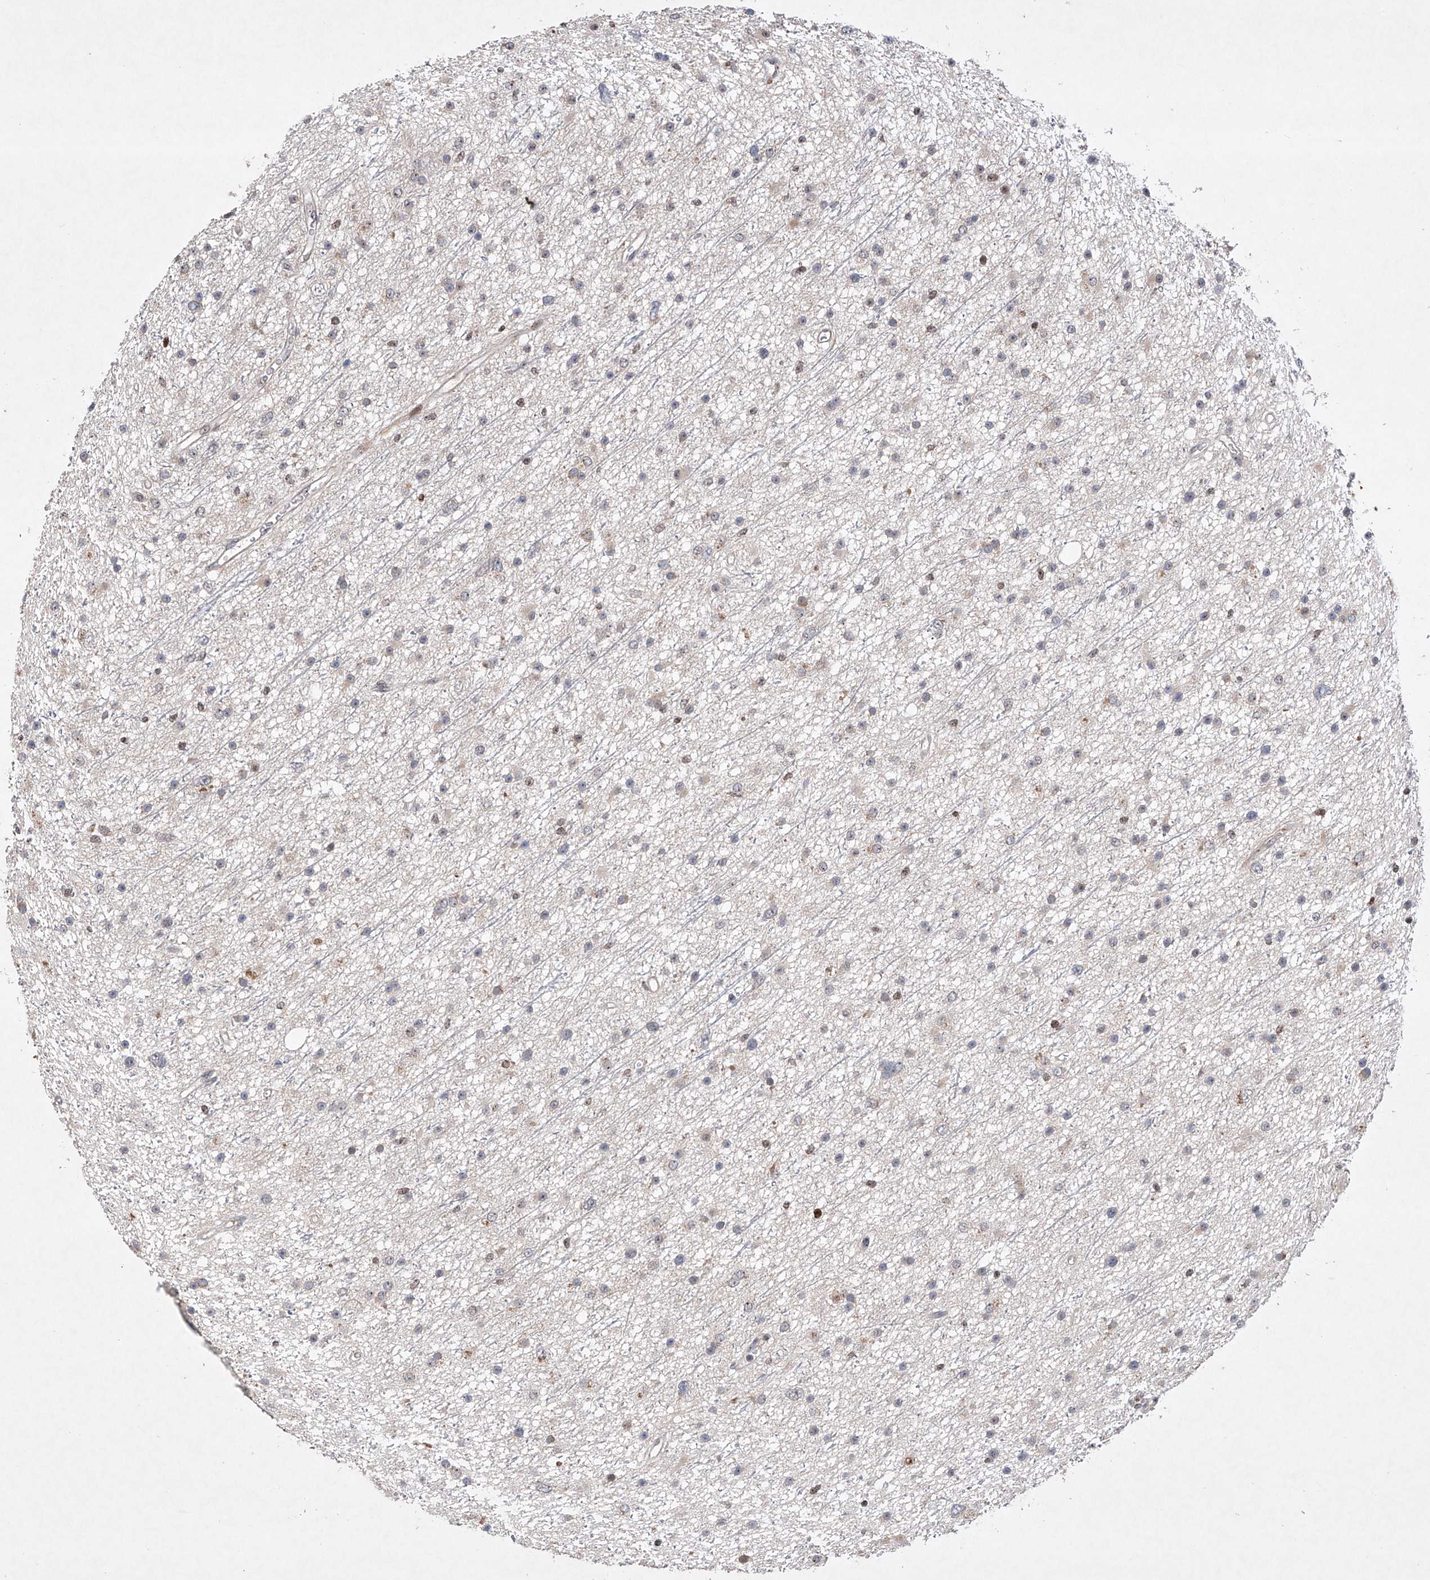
{"staining": {"intensity": "negative", "quantity": "none", "location": "none"}, "tissue": "glioma", "cell_type": "Tumor cells", "image_type": "cancer", "snomed": [{"axis": "morphology", "description": "Glioma, malignant, Low grade"}, {"axis": "topography", "description": "Cerebral cortex"}], "caption": "IHC histopathology image of neoplastic tissue: glioma stained with DAB (3,3'-diaminobenzidine) demonstrates no significant protein expression in tumor cells. (Stains: DAB (3,3'-diaminobenzidine) immunohistochemistry with hematoxylin counter stain, Microscopy: brightfield microscopy at high magnification).", "gene": "AFG1L", "patient": {"sex": "female", "age": 39}}